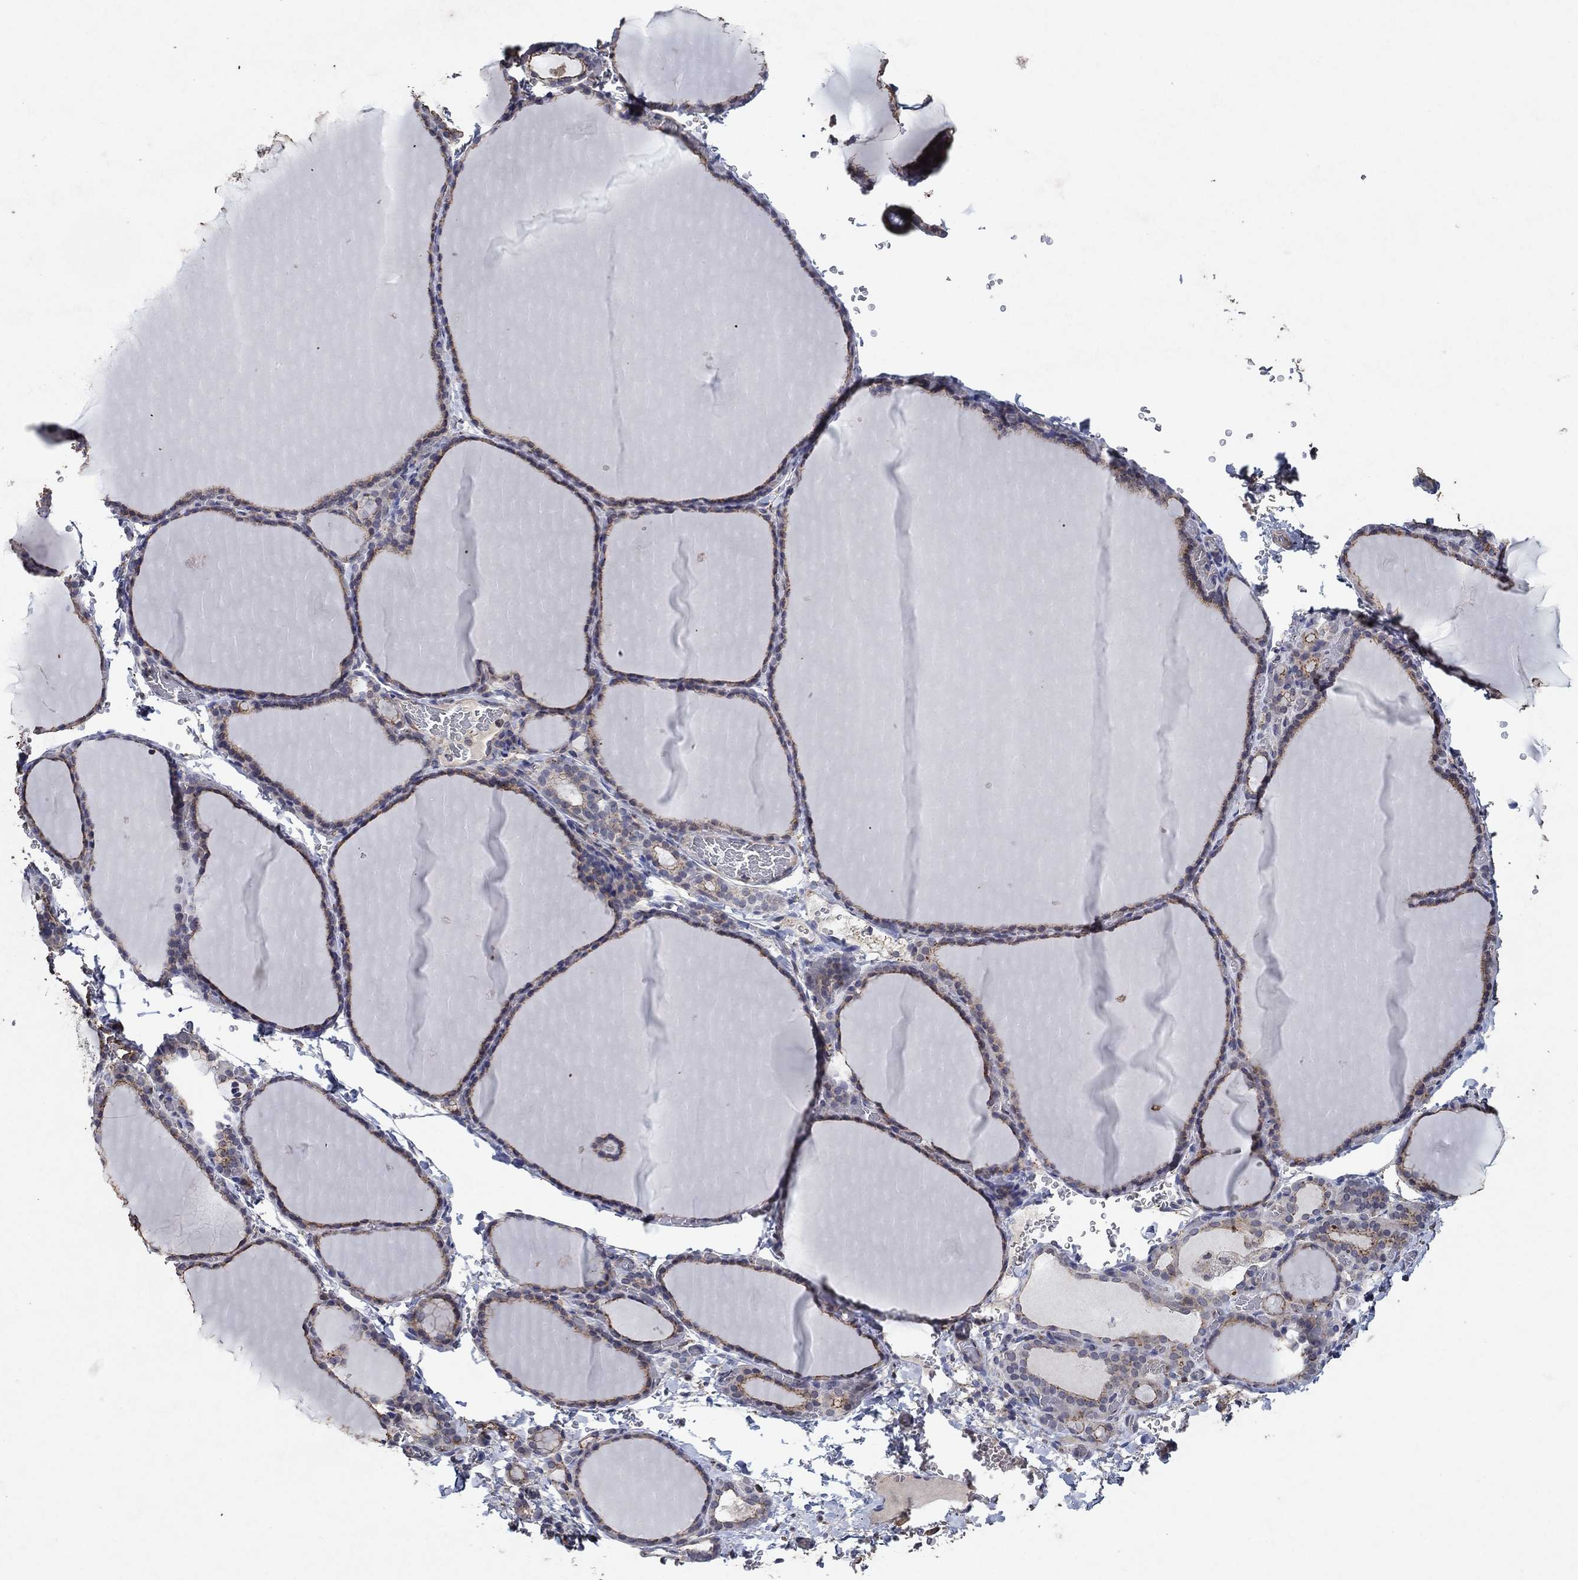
{"staining": {"intensity": "weak", "quantity": "25%-75%", "location": "cytoplasmic/membranous"}, "tissue": "thyroid gland", "cell_type": "Glandular cells", "image_type": "normal", "snomed": [{"axis": "morphology", "description": "Normal tissue, NOS"}, {"axis": "morphology", "description": "Hyperplasia, NOS"}, {"axis": "topography", "description": "Thyroid gland"}], "caption": "High-power microscopy captured an immunohistochemistry micrograph of normal thyroid gland, revealing weak cytoplasmic/membranous expression in approximately 25%-75% of glandular cells.", "gene": "FRG1", "patient": {"sex": "female", "age": 27}}